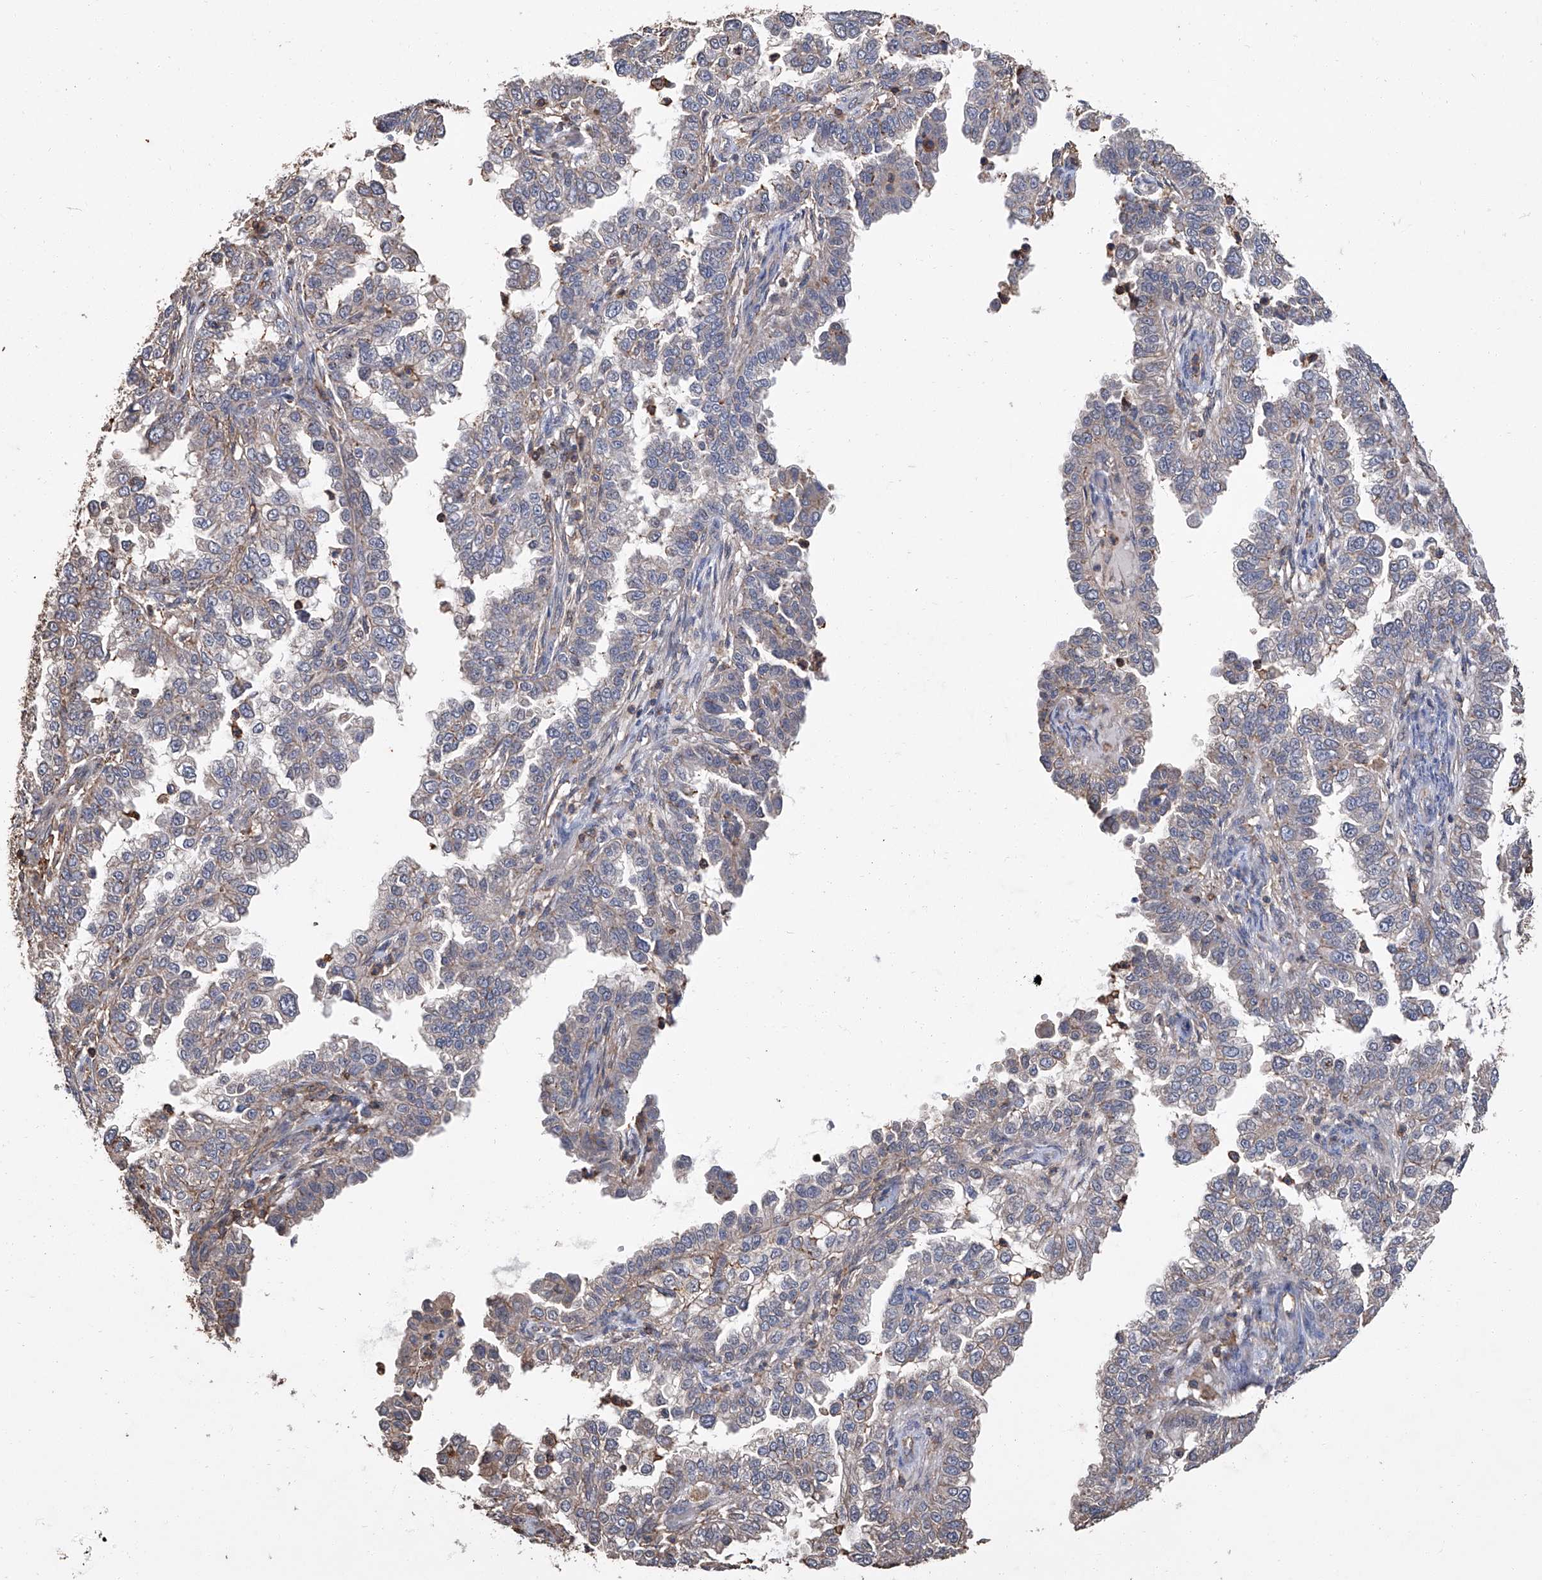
{"staining": {"intensity": "weak", "quantity": "<25%", "location": "cytoplasmic/membranous"}, "tissue": "endometrial cancer", "cell_type": "Tumor cells", "image_type": "cancer", "snomed": [{"axis": "morphology", "description": "Adenocarcinoma, NOS"}, {"axis": "topography", "description": "Endometrium"}], "caption": "Endometrial cancer (adenocarcinoma) was stained to show a protein in brown. There is no significant staining in tumor cells.", "gene": "GPT", "patient": {"sex": "female", "age": 85}}